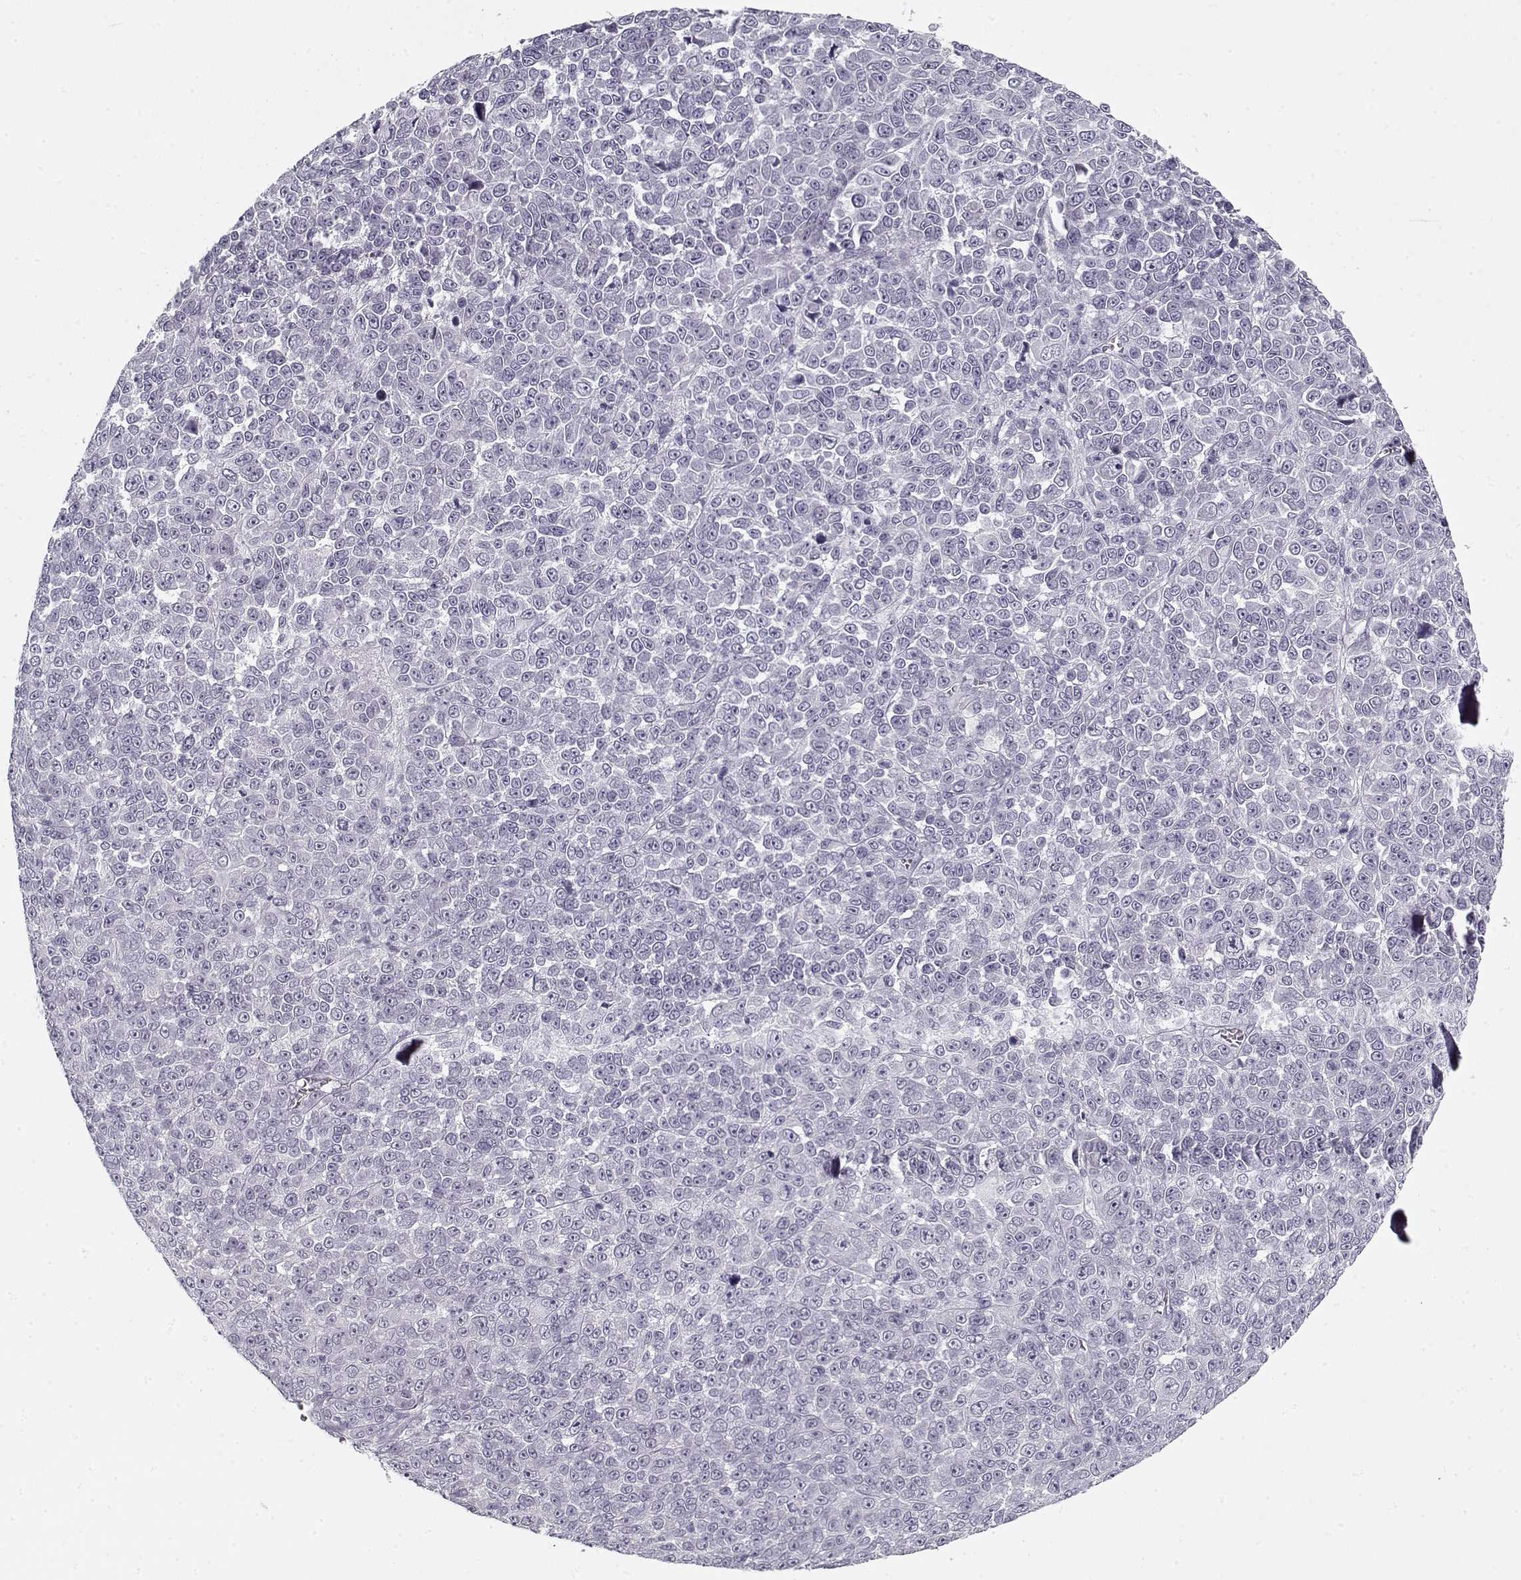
{"staining": {"intensity": "negative", "quantity": "none", "location": "none"}, "tissue": "melanoma", "cell_type": "Tumor cells", "image_type": "cancer", "snomed": [{"axis": "morphology", "description": "Malignant melanoma, NOS"}, {"axis": "topography", "description": "Skin"}], "caption": "A micrograph of human melanoma is negative for staining in tumor cells. Brightfield microscopy of immunohistochemistry (IHC) stained with DAB (3,3'-diaminobenzidine) (brown) and hematoxylin (blue), captured at high magnification.", "gene": "SPACA9", "patient": {"sex": "female", "age": 95}}